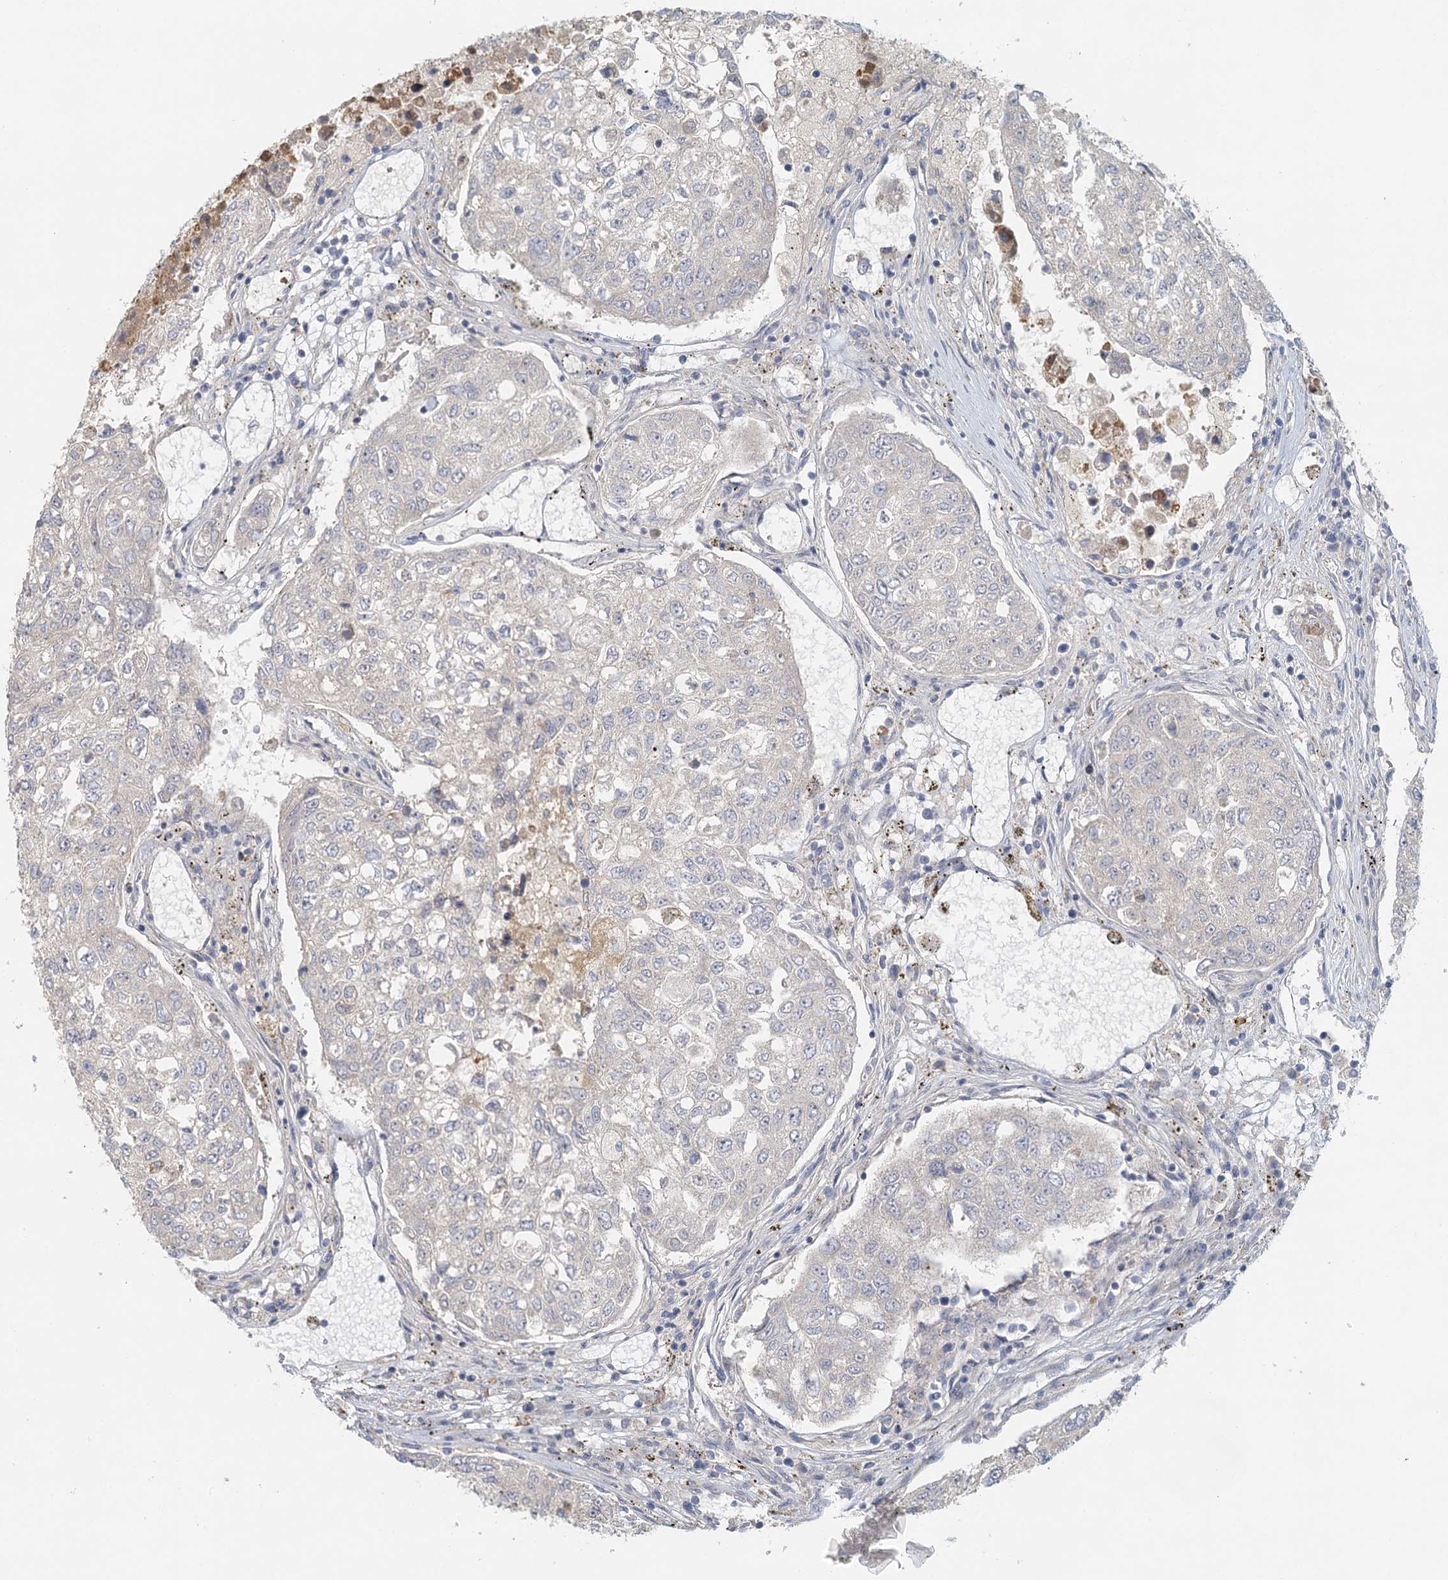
{"staining": {"intensity": "negative", "quantity": "none", "location": "none"}, "tissue": "urothelial cancer", "cell_type": "Tumor cells", "image_type": "cancer", "snomed": [{"axis": "morphology", "description": "Urothelial carcinoma, High grade"}, {"axis": "topography", "description": "Lymph node"}, {"axis": "topography", "description": "Urinary bladder"}], "caption": "Immunohistochemistry of urothelial cancer shows no positivity in tumor cells. Nuclei are stained in blue.", "gene": "VSIG1", "patient": {"sex": "male", "age": 51}}